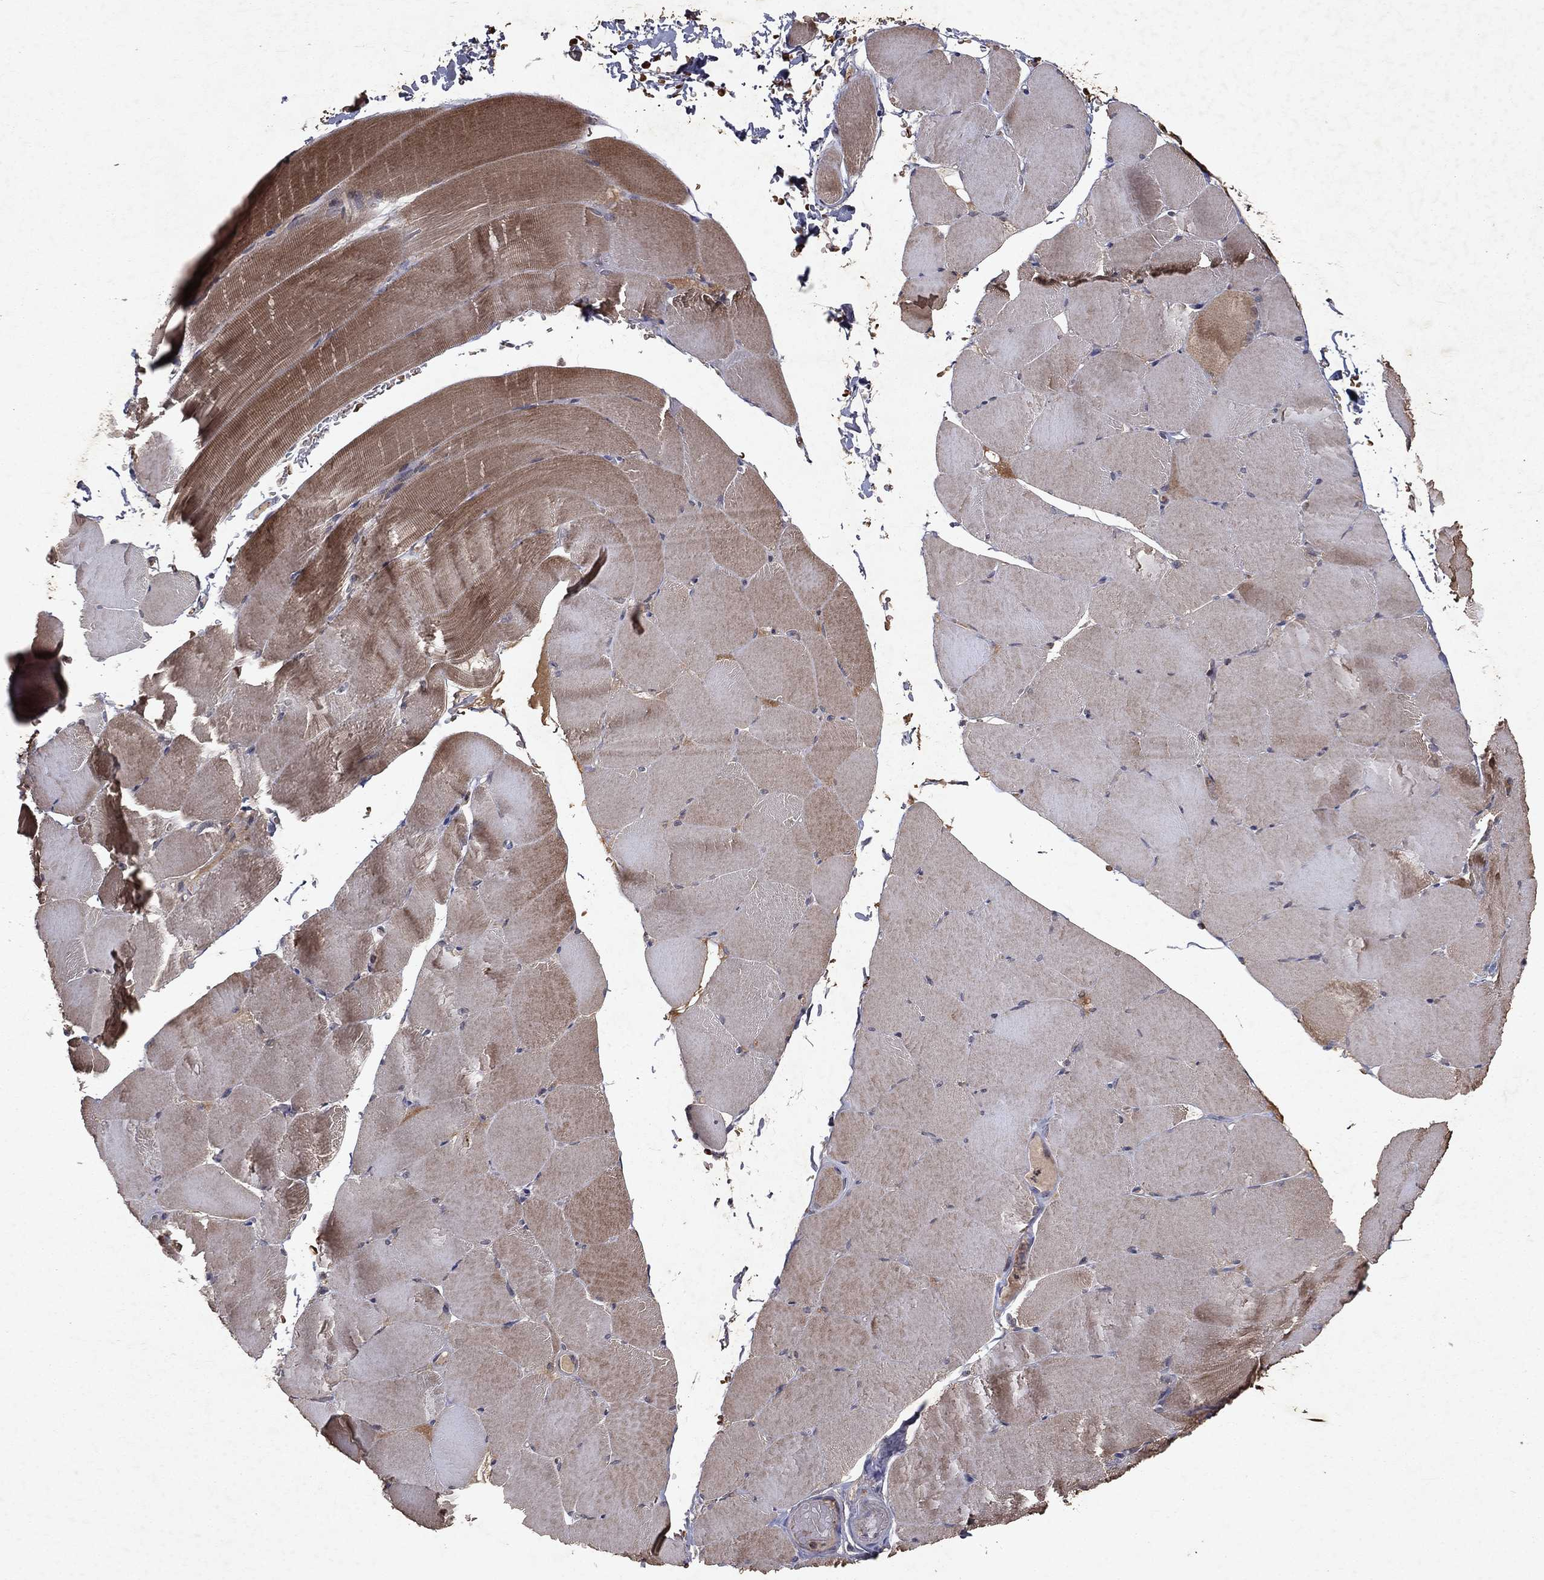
{"staining": {"intensity": "moderate", "quantity": "25%-75%", "location": "cytoplasmic/membranous"}, "tissue": "skeletal muscle", "cell_type": "Myocytes", "image_type": "normal", "snomed": [{"axis": "morphology", "description": "Normal tissue, NOS"}, {"axis": "topography", "description": "Skeletal muscle"}], "caption": "Skeletal muscle stained for a protein (brown) shows moderate cytoplasmic/membranous positive positivity in approximately 25%-75% of myocytes.", "gene": "PYROXD2", "patient": {"sex": "female", "age": 37}}